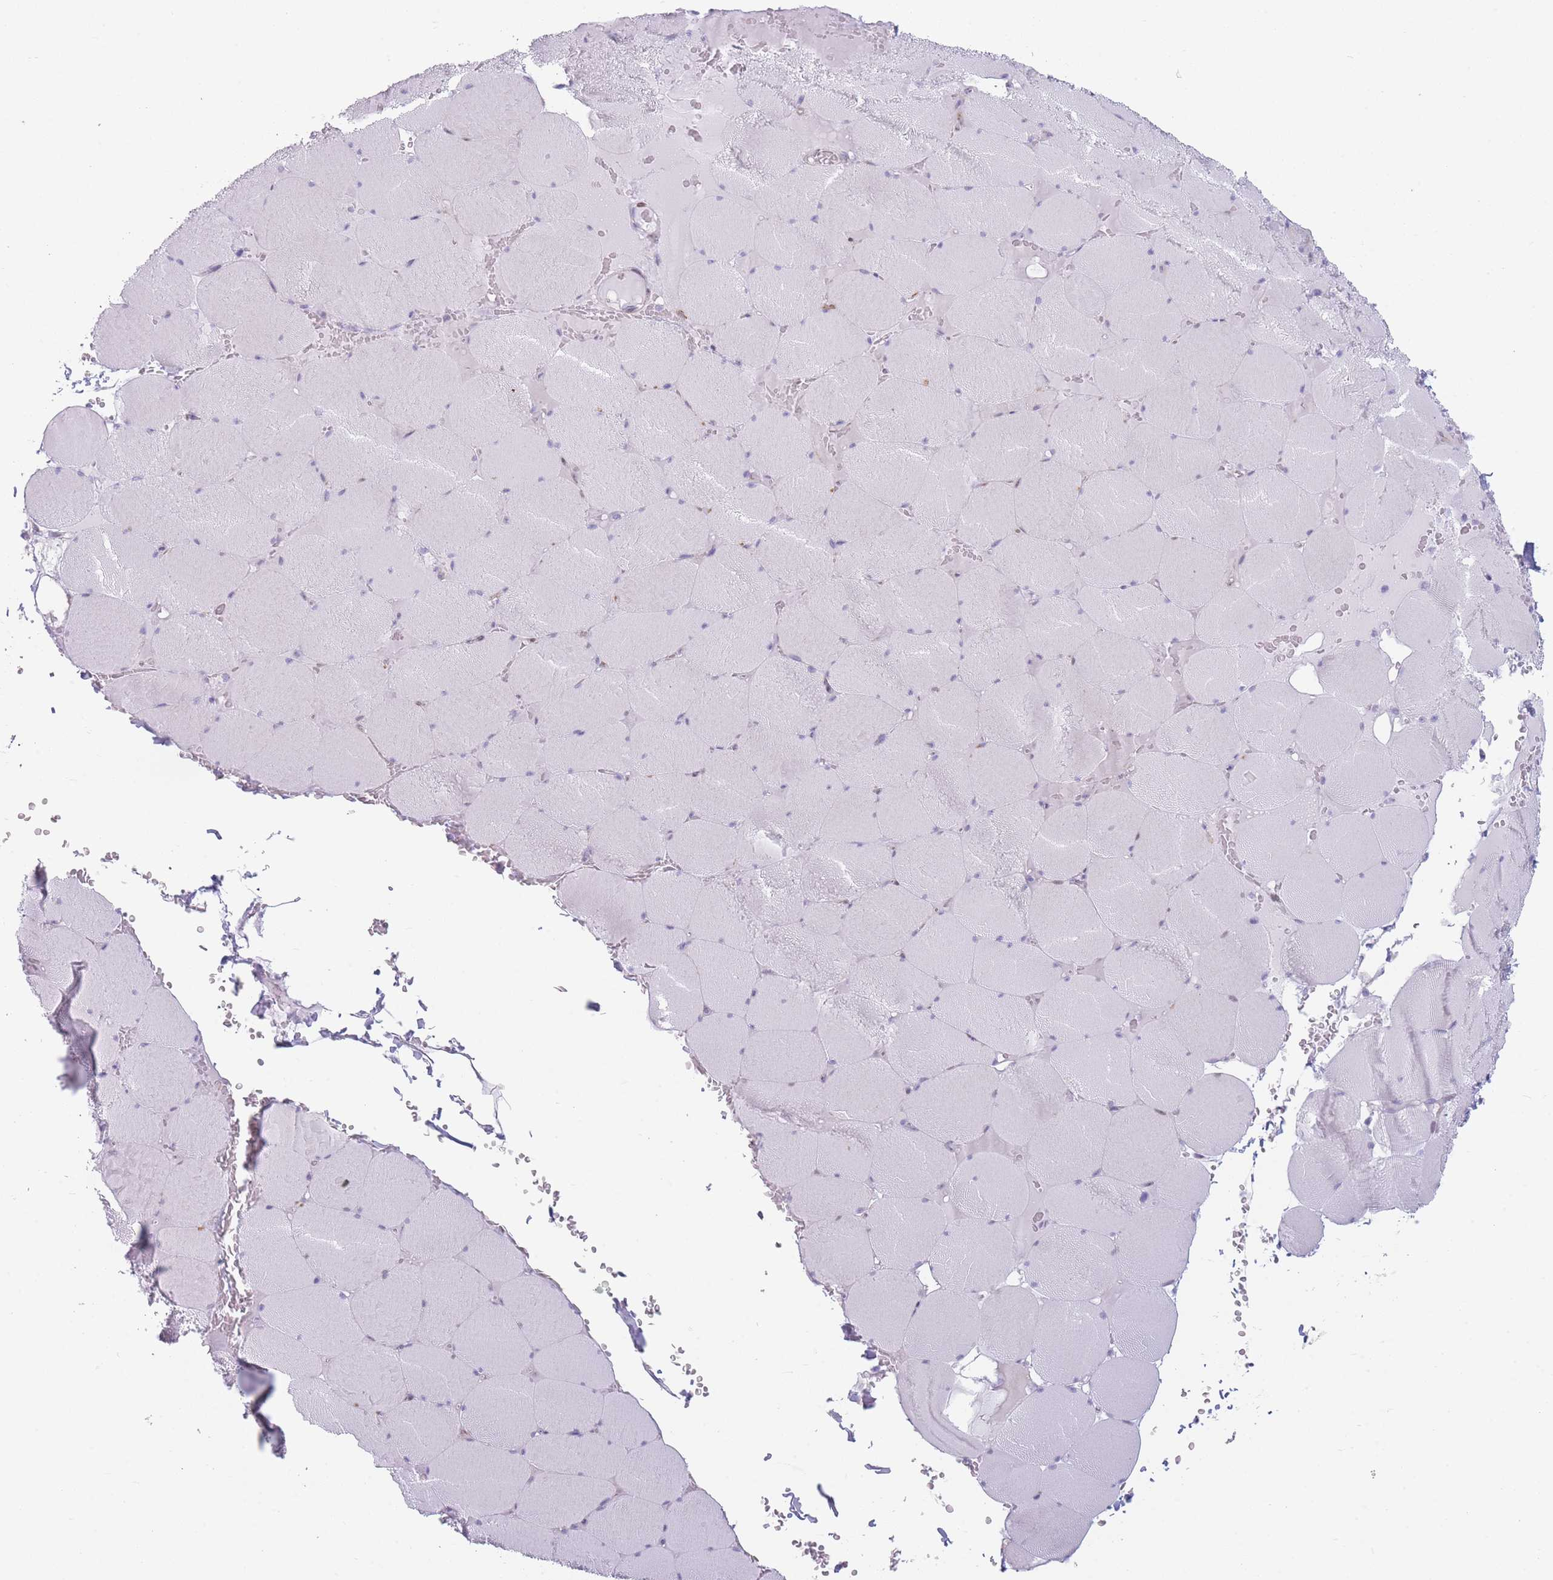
{"staining": {"intensity": "negative", "quantity": "none", "location": "none"}, "tissue": "skeletal muscle", "cell_type": "Myocytes", "image_type": "normal", "snomed": [{"axis": "morphology", "description": "Normal tissue, NOS"}, {"axis": "topography", "description": "Skeletal muscle"}, {"axis": "topography", "description": "Head-Neck"}], "caption": "This is an immunohistochemistry histopathology image of normal human skeletal muscle. There is no staining in myocytes.", "gene": "IFNA10", "patient": {"sex": "male", "age": 66}}